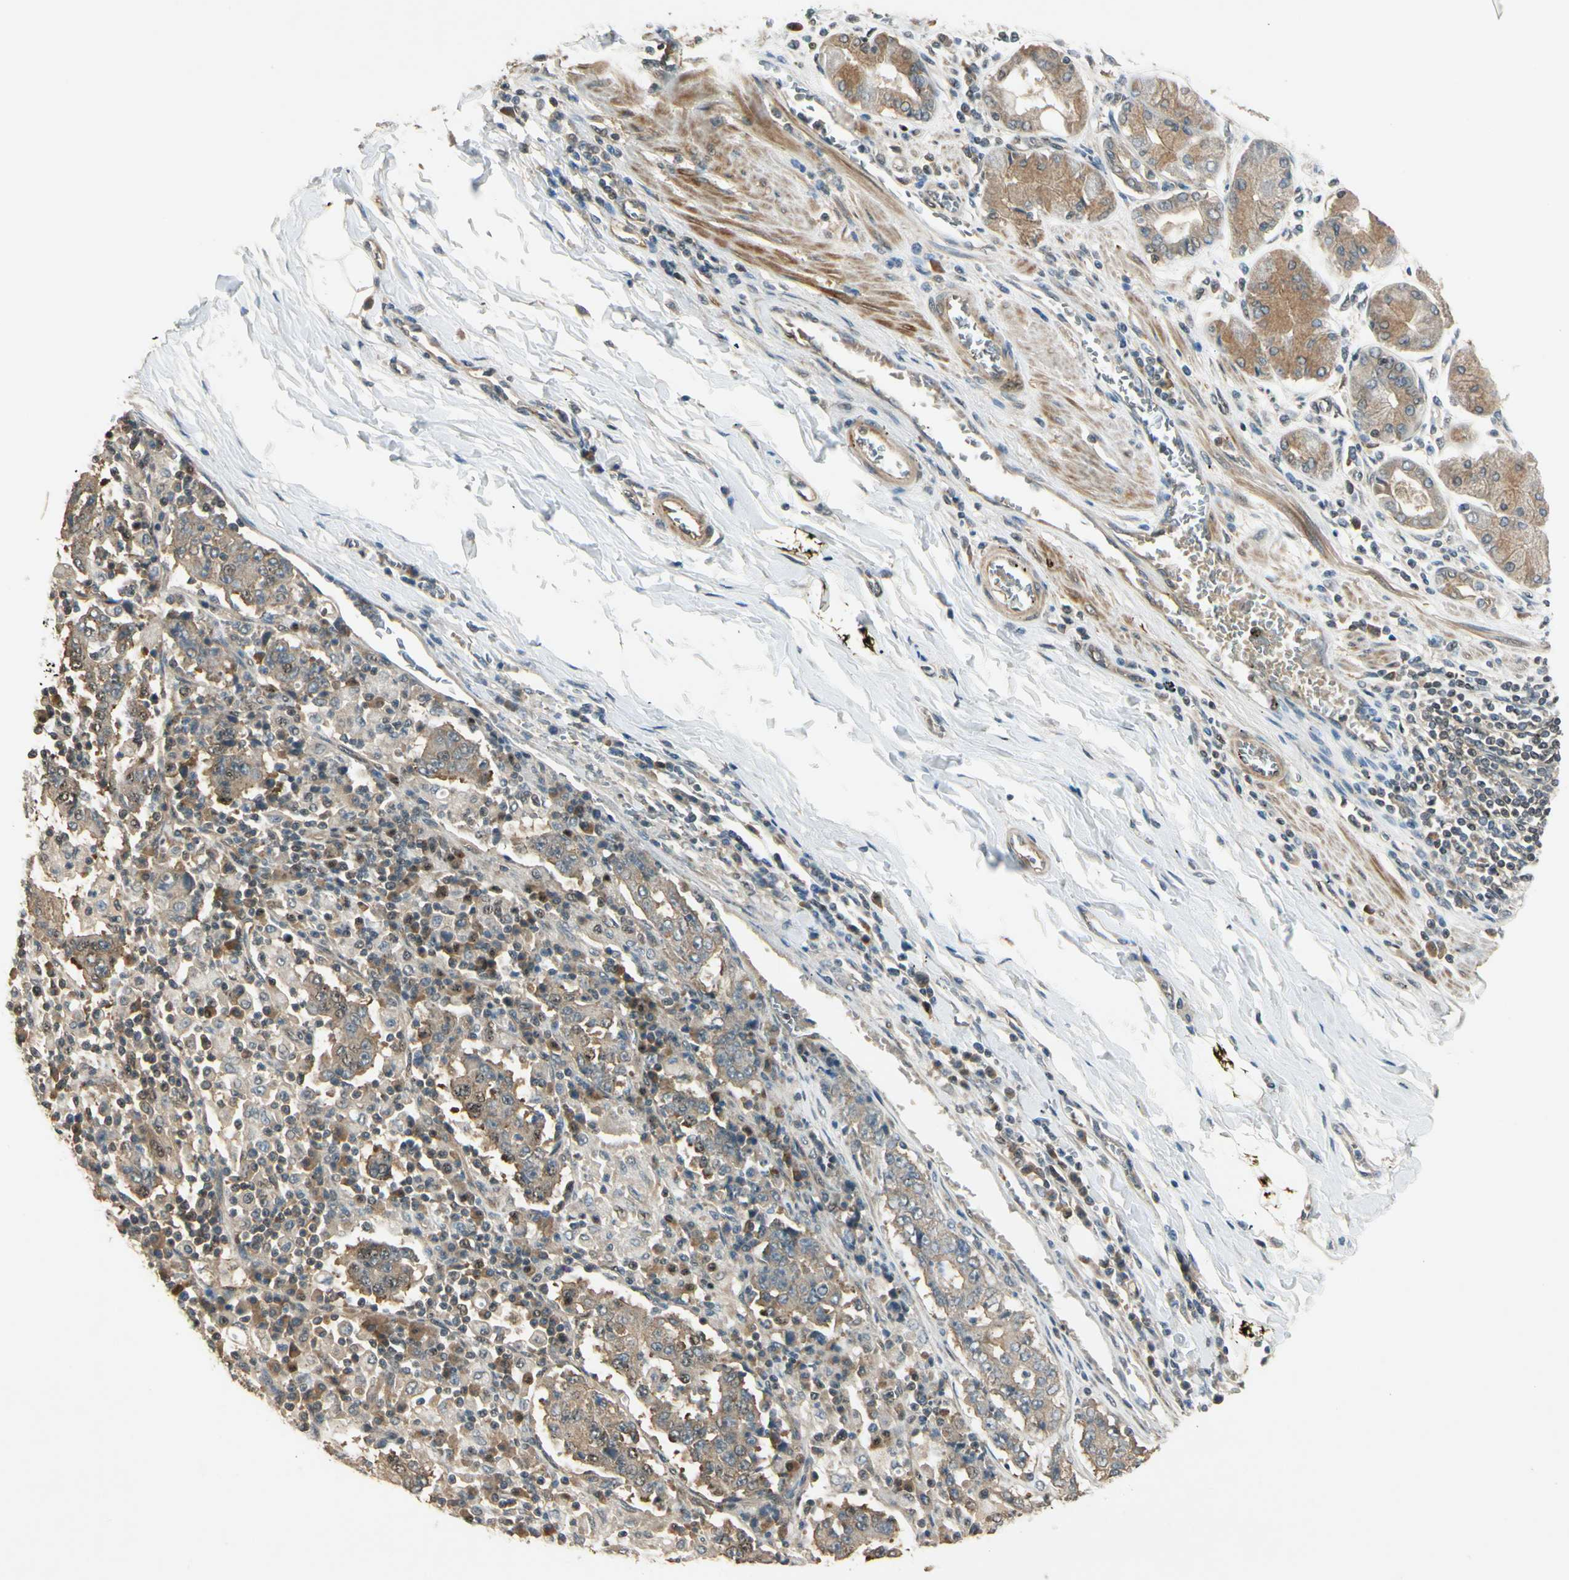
{"staining": {"intensity": "moderate", "quantity": ">75%", "location": "cytoplasmic/membranous"}, "tissue": "stomach cancer", "cell_type": "Tumor cells", "image_type": "cancer", "snomed": [{"axis": "morphology", "description": "Normal tissue, NOS"}, {"axis": "morphology", "description": "Adenocarcinoma, NOS"}, {"axis": "topography", "description": "Stomach, upper"}, {"axis": "topography", "description": "Stomach"}], "caption": "Adenocarcinoma (stomach) stained for a protein displays moderate cytoplasmic/membranous positivity in tumor cells. (DAB (3,3'-diaminobenzidine) = brown stain, brightfield microscopy at high magnification).", "gene": "MCPH1", "patient": {"sex": "male", "age": 59}}